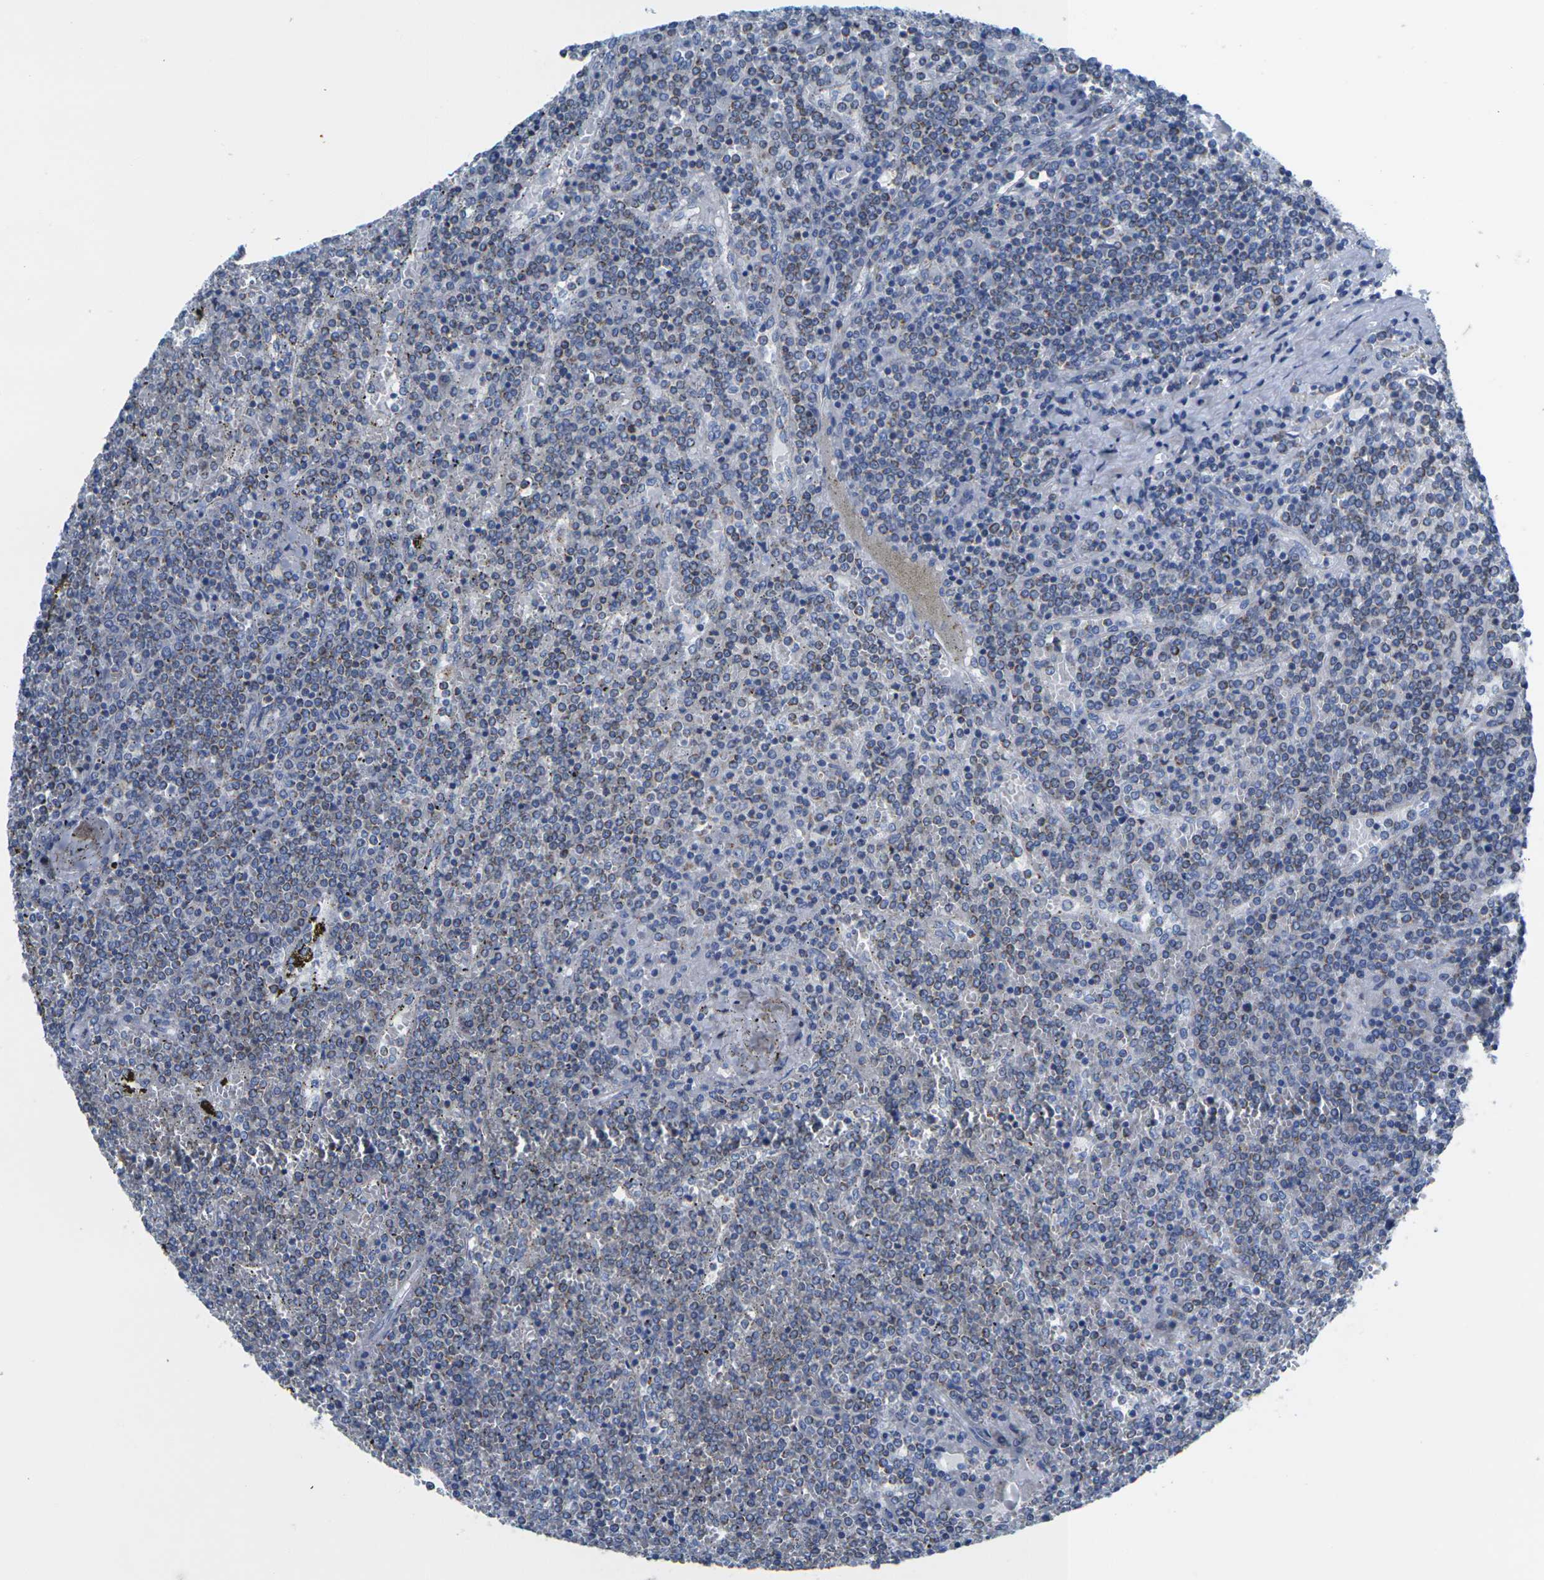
{"staining": {"intensity": "moderate", "quantity": "<25%", "location": "cytoplasmic/membranous"}, "tissue": "lymphoma", "cell_type": "Tumor cells", "image_type": "cancer", "snomed": [{"axis": "morphology", "description": "Malignant lymphoma, non-Hodgkin's type, Low grade"}, {"axis": "topography", "description": "Spleen"}], "caption": "This image shows IHC staining of low-grade malignant lymphoma, non-Hodgkin's type, with low moderate cytoplasmic/membranous staining in about <25% of tumor cells.", "gene": "TMEM204", "patient": {"sex": "female", "age": 19}}